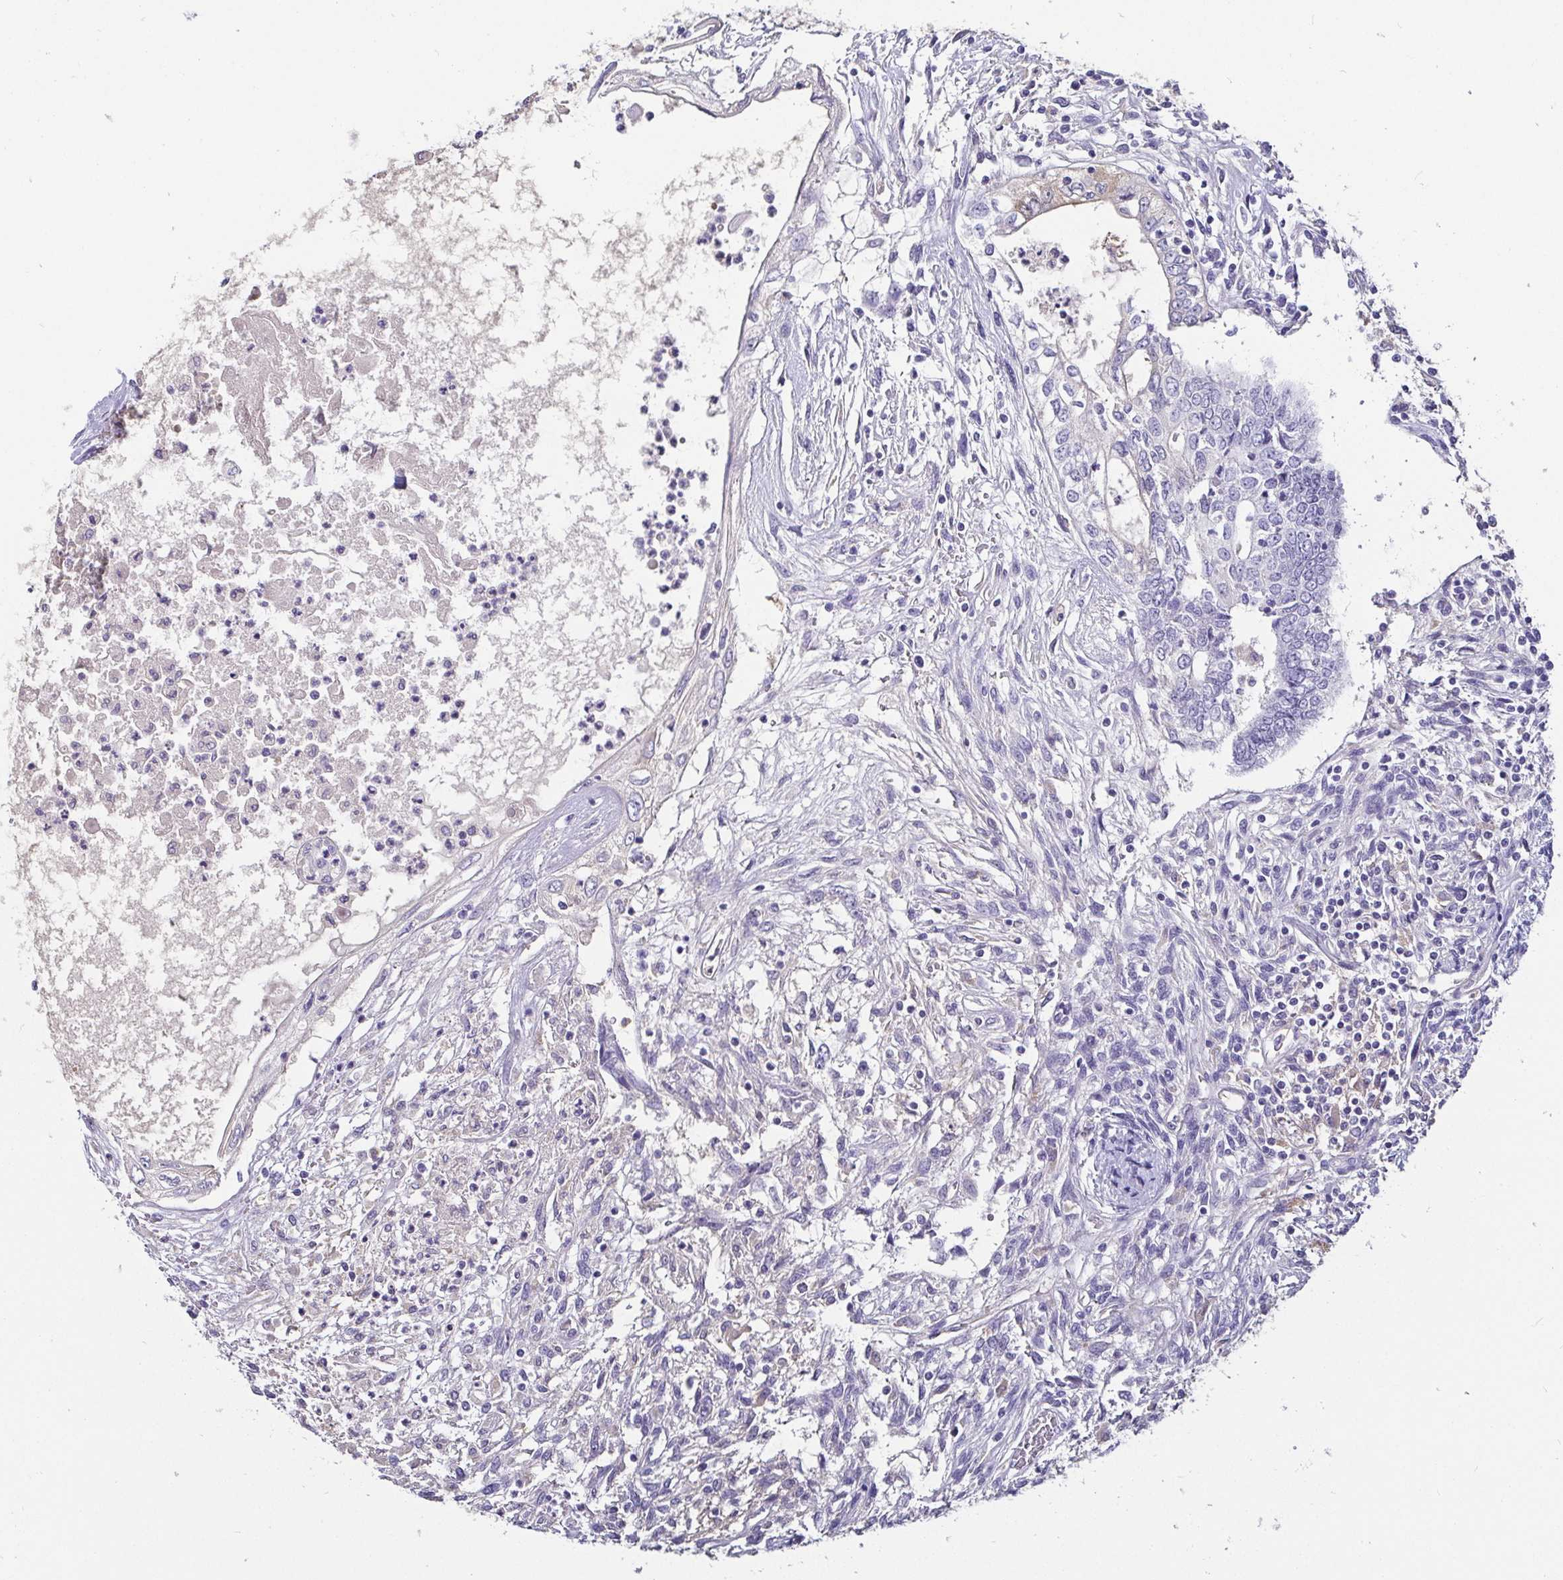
{"staining": {"intensity": "negative", "quantity": "none", "location": "none"}, "tissue": "testis cancer", "cell_type": "Tumor cells", "image_type": "cancer", "snomed": [{"axis": "morphology", "description": "Carcinoma, Embryonal, NOS"}, {"axis": "topography", "description": "Testis"}], "caption": "Immunohistochemistry micrograph of neoplastic tissue: testis cancer (embryonal carcinoma) stained with DAB (3,3'-diaminobenzidine) shows no significant protein expression in tumor cells.", "gene": "ADAMTS6", "patient": {"sex": "male", "age": 37}}